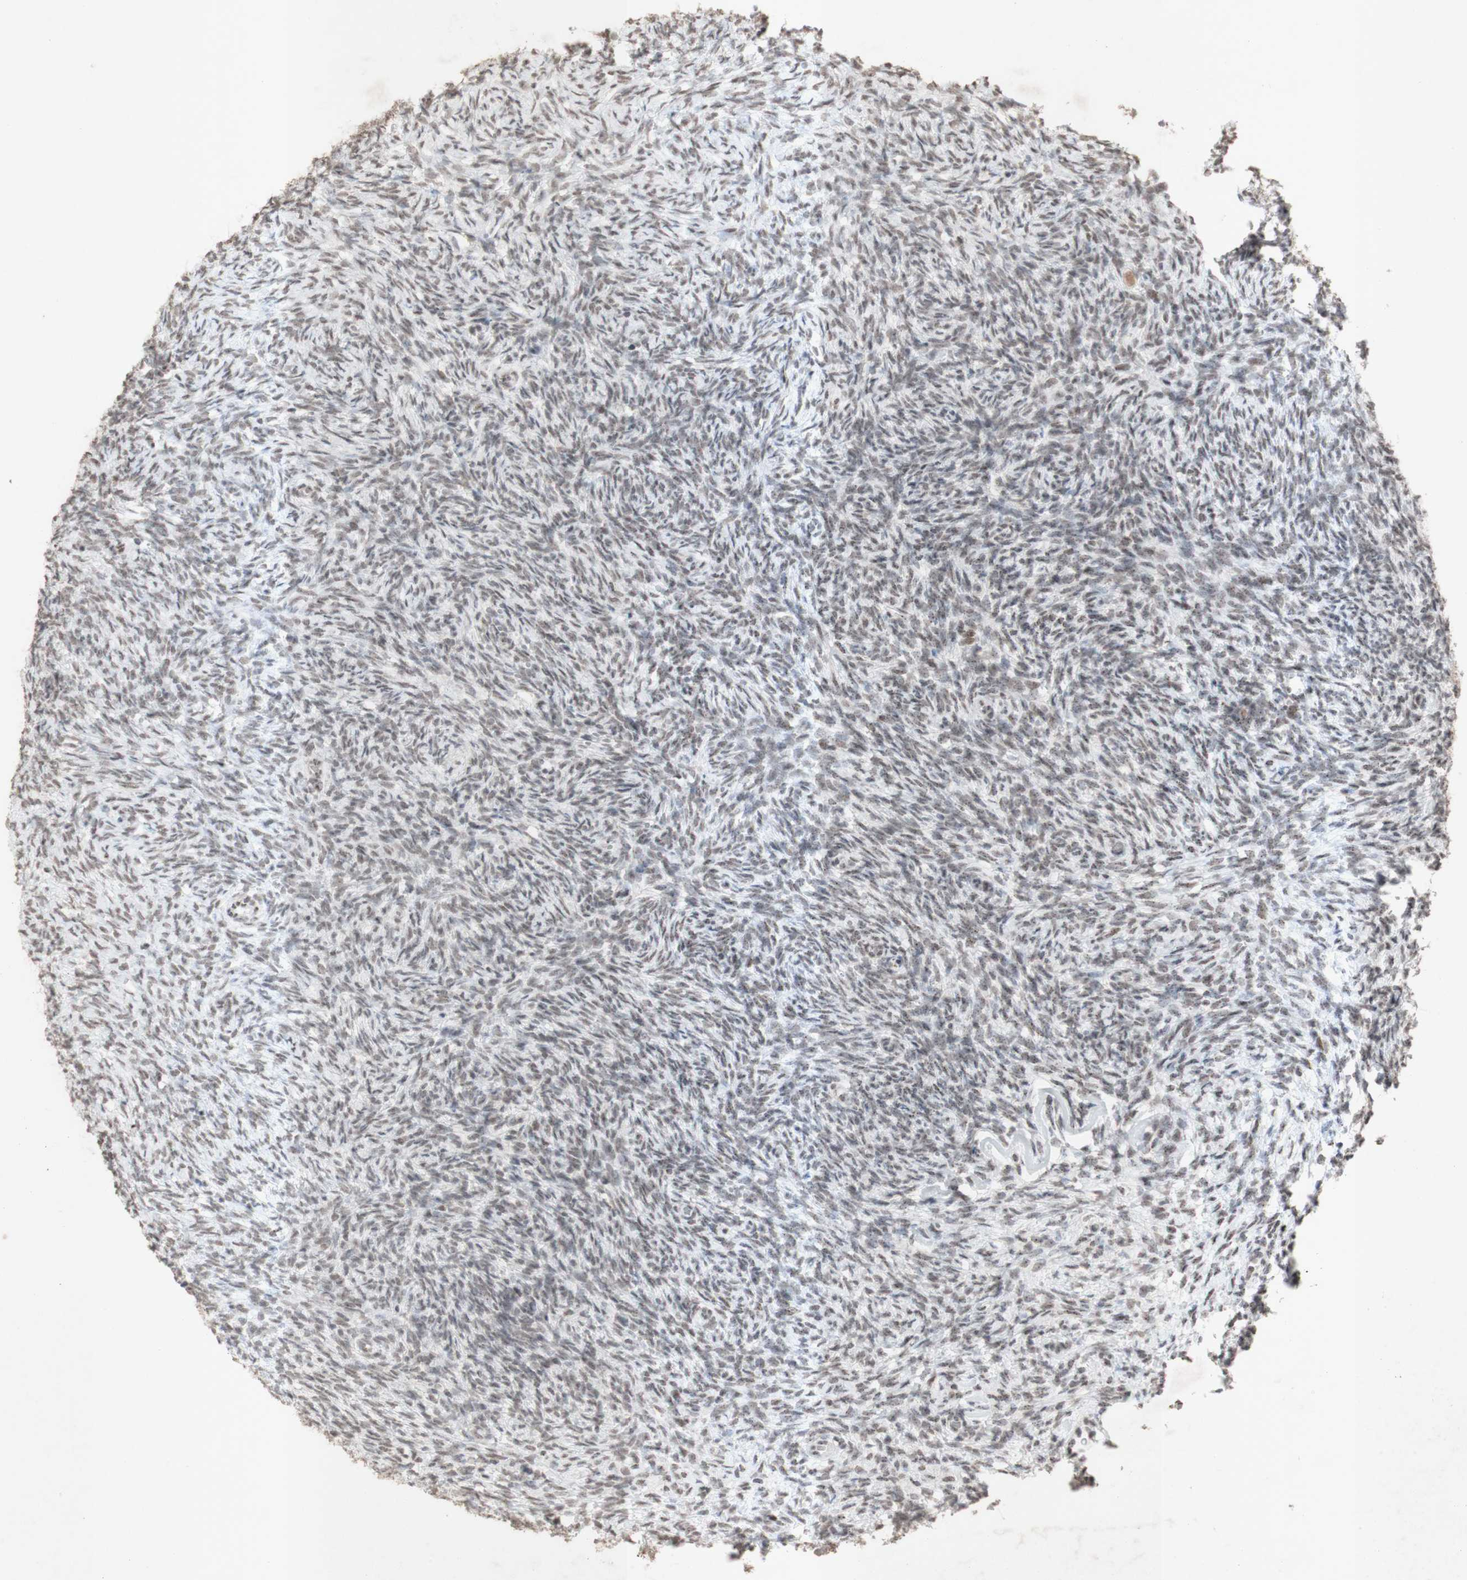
{"staining": {"intensity": "weak", "quantity": ">75%", "location": "nuclear"}, "tissue": "ovary", "cell_type": "Ovarian stroma cells", "image_type": "normal", "snomed": [{"axis": "morphology", "description": "Normal tissue, NOS"}, {"axis": "topography", "description": "Ovary"}], "caption": "This histopathology image reveals immunohistochemistry (IHC) staining of unremarkable human ovary, with low weak nuclear positivity in approximately >75% of ovarian stroma cells.", "gene": "CENPB", "patient": {"sex": "female", "age": 35}}